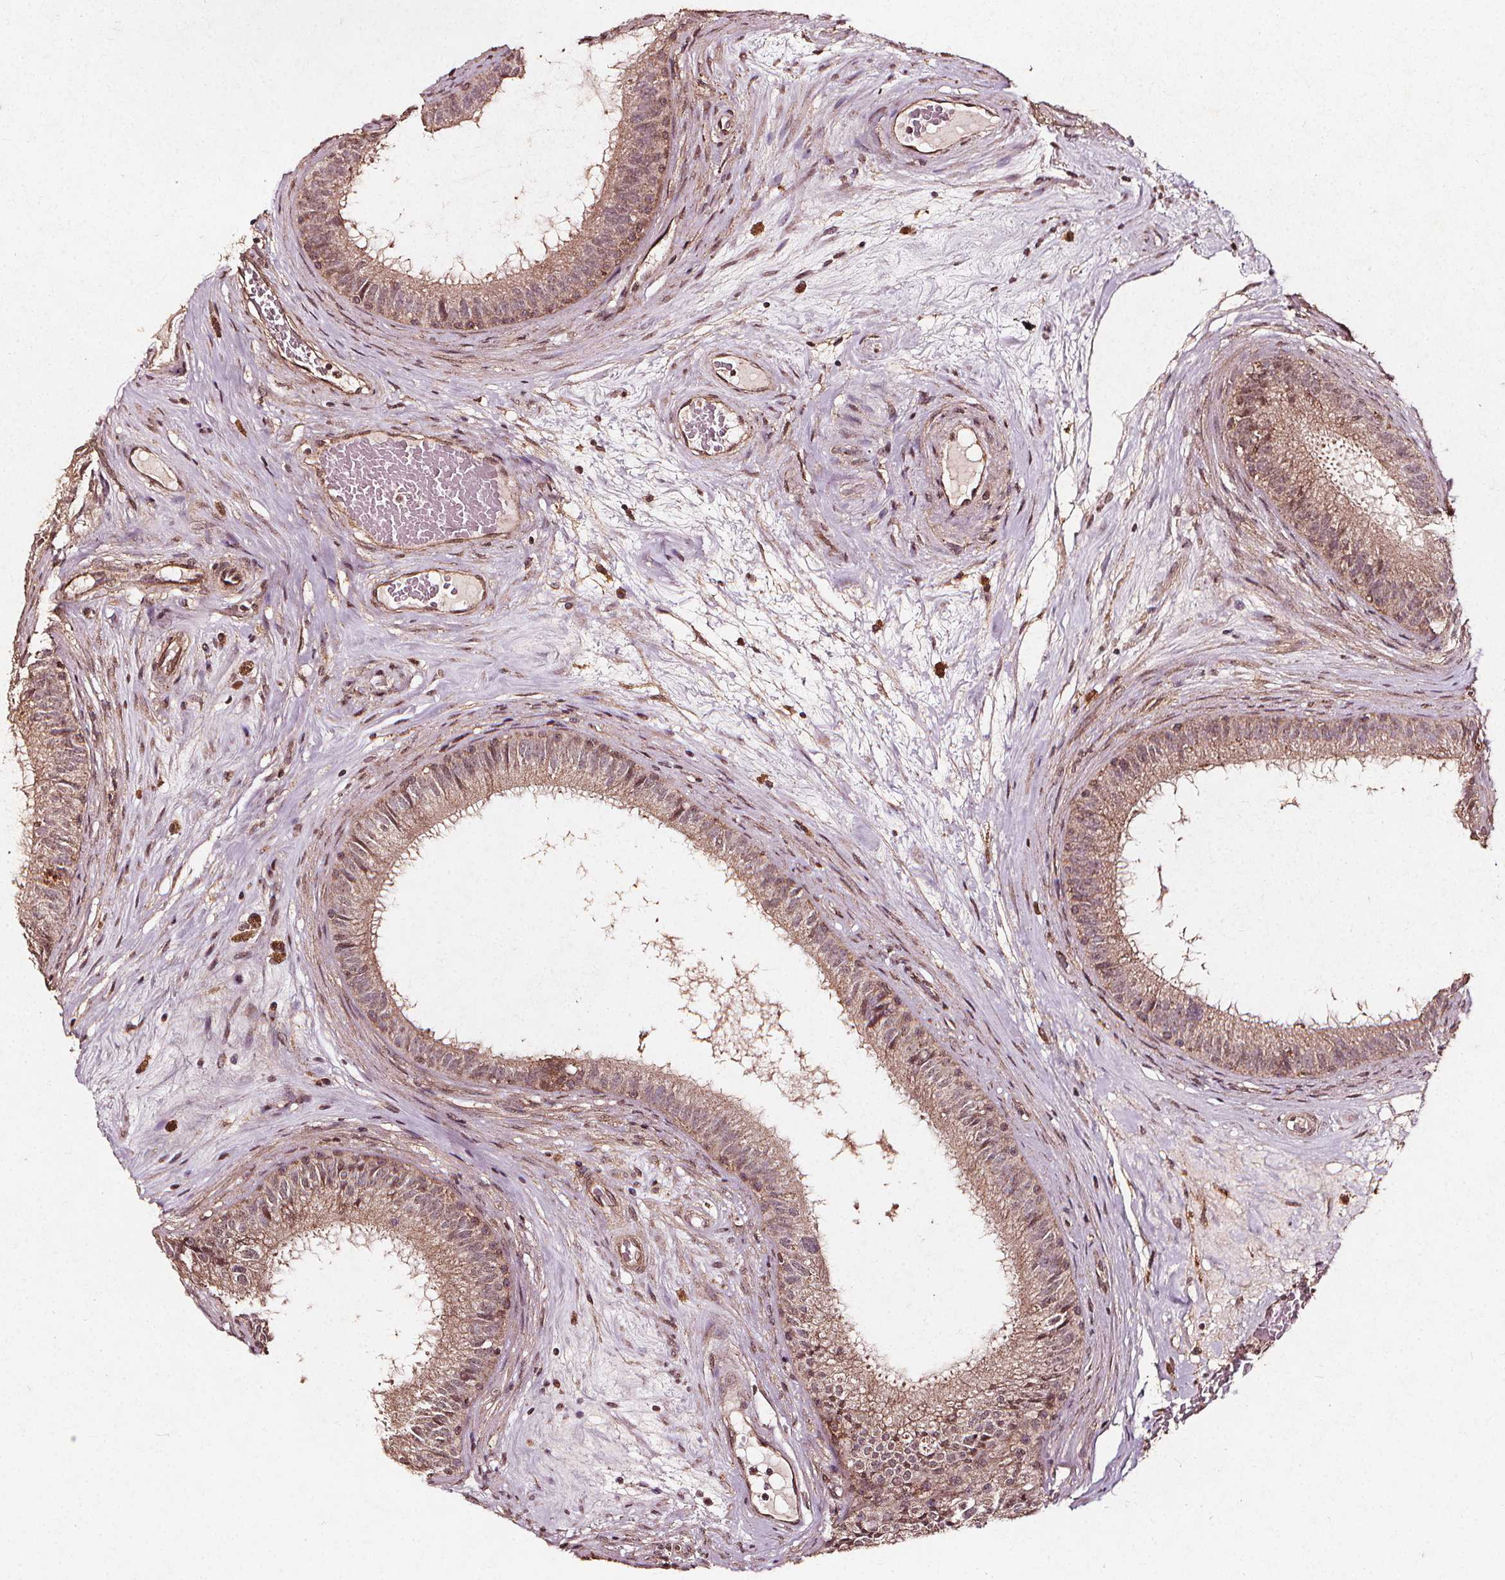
{"staining": {"intensity": "weak", "quantity": "25%-75%", "location": "cytoplasmic/membranous"}, "tissue": "epididymis", "cell_type": "Glandular cells", "image_type": "normal", "snomed": [{"axis": "morphology", "description": "Normal tissue, NOS"}, {"axis": "topography", "description": "Epididymis"}], "caption": "Glandular cells exhibit low levels of weak cytoplasmic/membranous expression in about 25%-75% of cells in unremarkable human epididymis.", "gene": "ABCA1", "patient": {"sex": "male", "age": 59}}